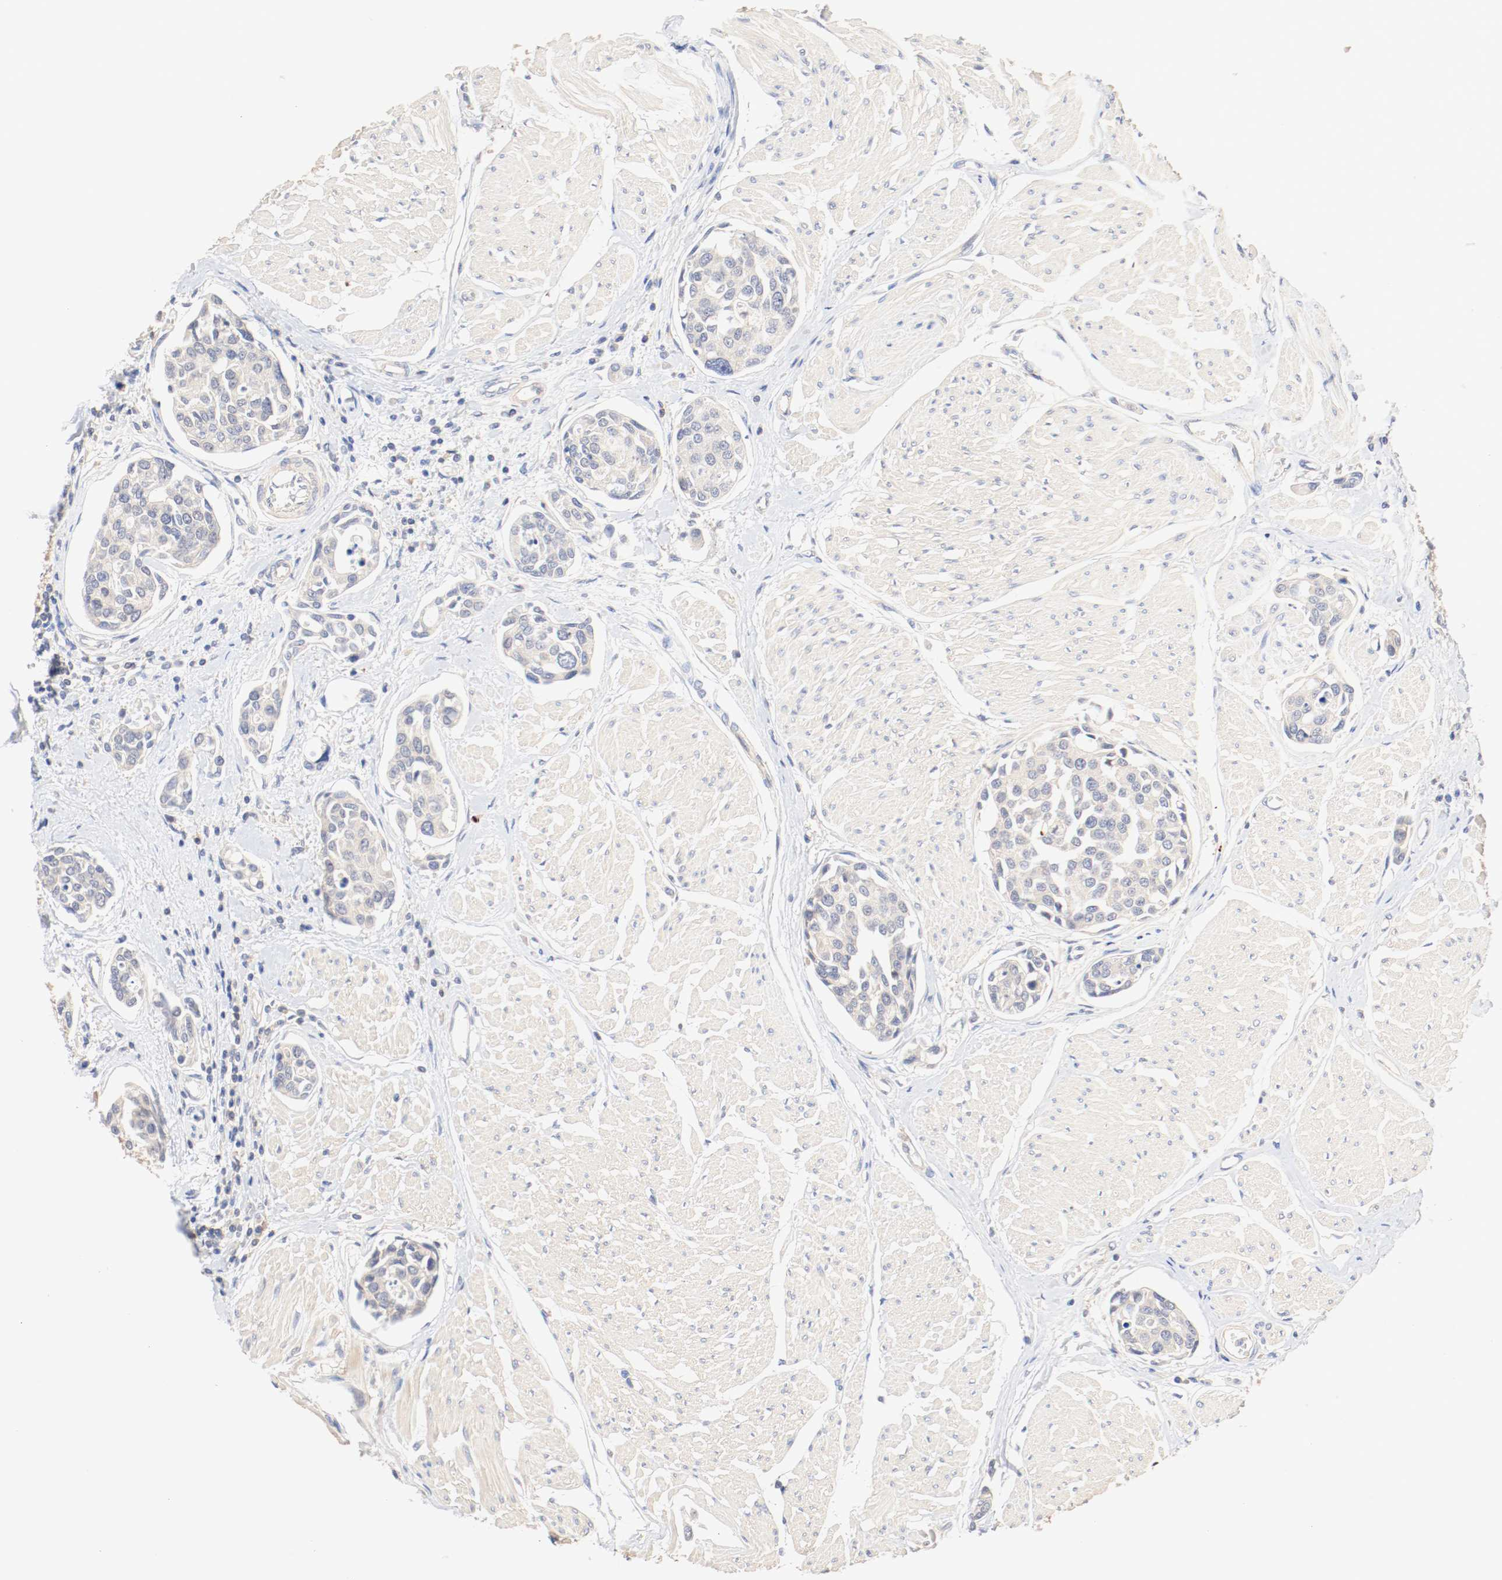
{"staining": {"intensity": "weak", "quantity": "<25%", "location": "cytoplasmic/membranous"}, "tissue": "urothelial cancer", "cell_type": "Tumor cells", "image_type": "cancer", "snomed": [{"axis": "morphology", "description": "Urothelial carcinoma, High grade"}, {"axis": "topography", "description": "Urinary bladder"}], "caption": "There is no significant staining in tumor cells of urothelial cancer.", "gene": "GIT1", "patient": {"sex": "male", "age": 78}}